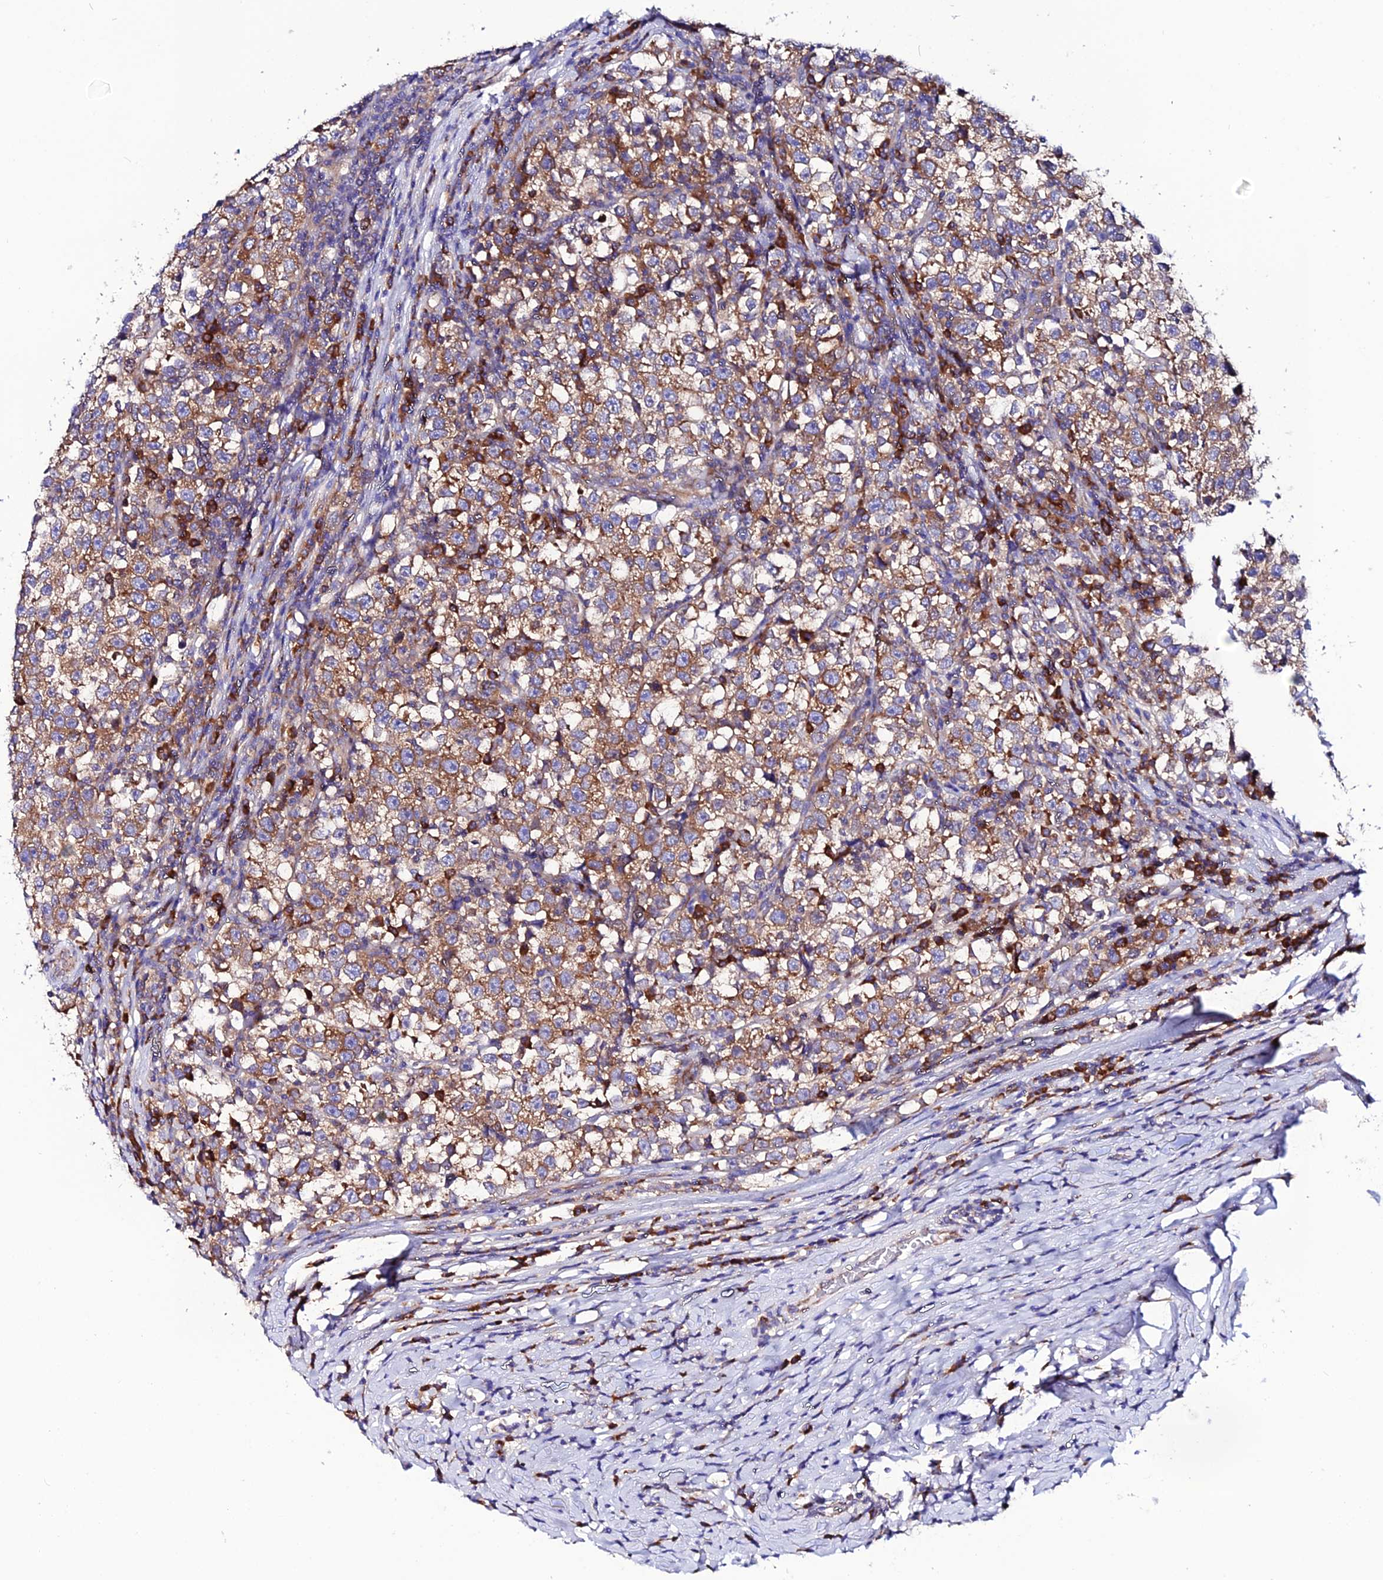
{"staining": {"intensity": "moderate", "quantity": ">75%", "location": "cytoplasmic/membranous"}, "tissue": "testis cancer", "cell_type": "Tumor cells", "image_type": "cancer", "snomed": [{"axis": "morphology", "description": "Normal tissue, NOS"}, {"axis": "morphology", "description": "Seminoma, NOS"}, {"axis": "topography", "description": "Testis"}], "caption": "An IHC histopathology image of neoplastic tissue is shown. Protein staining in brown highlights moderate cytoplasmic/membranous positivity in testis seminoma within tumor cells.", "gene": "EEF1G", "patient": {"sex": "male", "age": 43}}